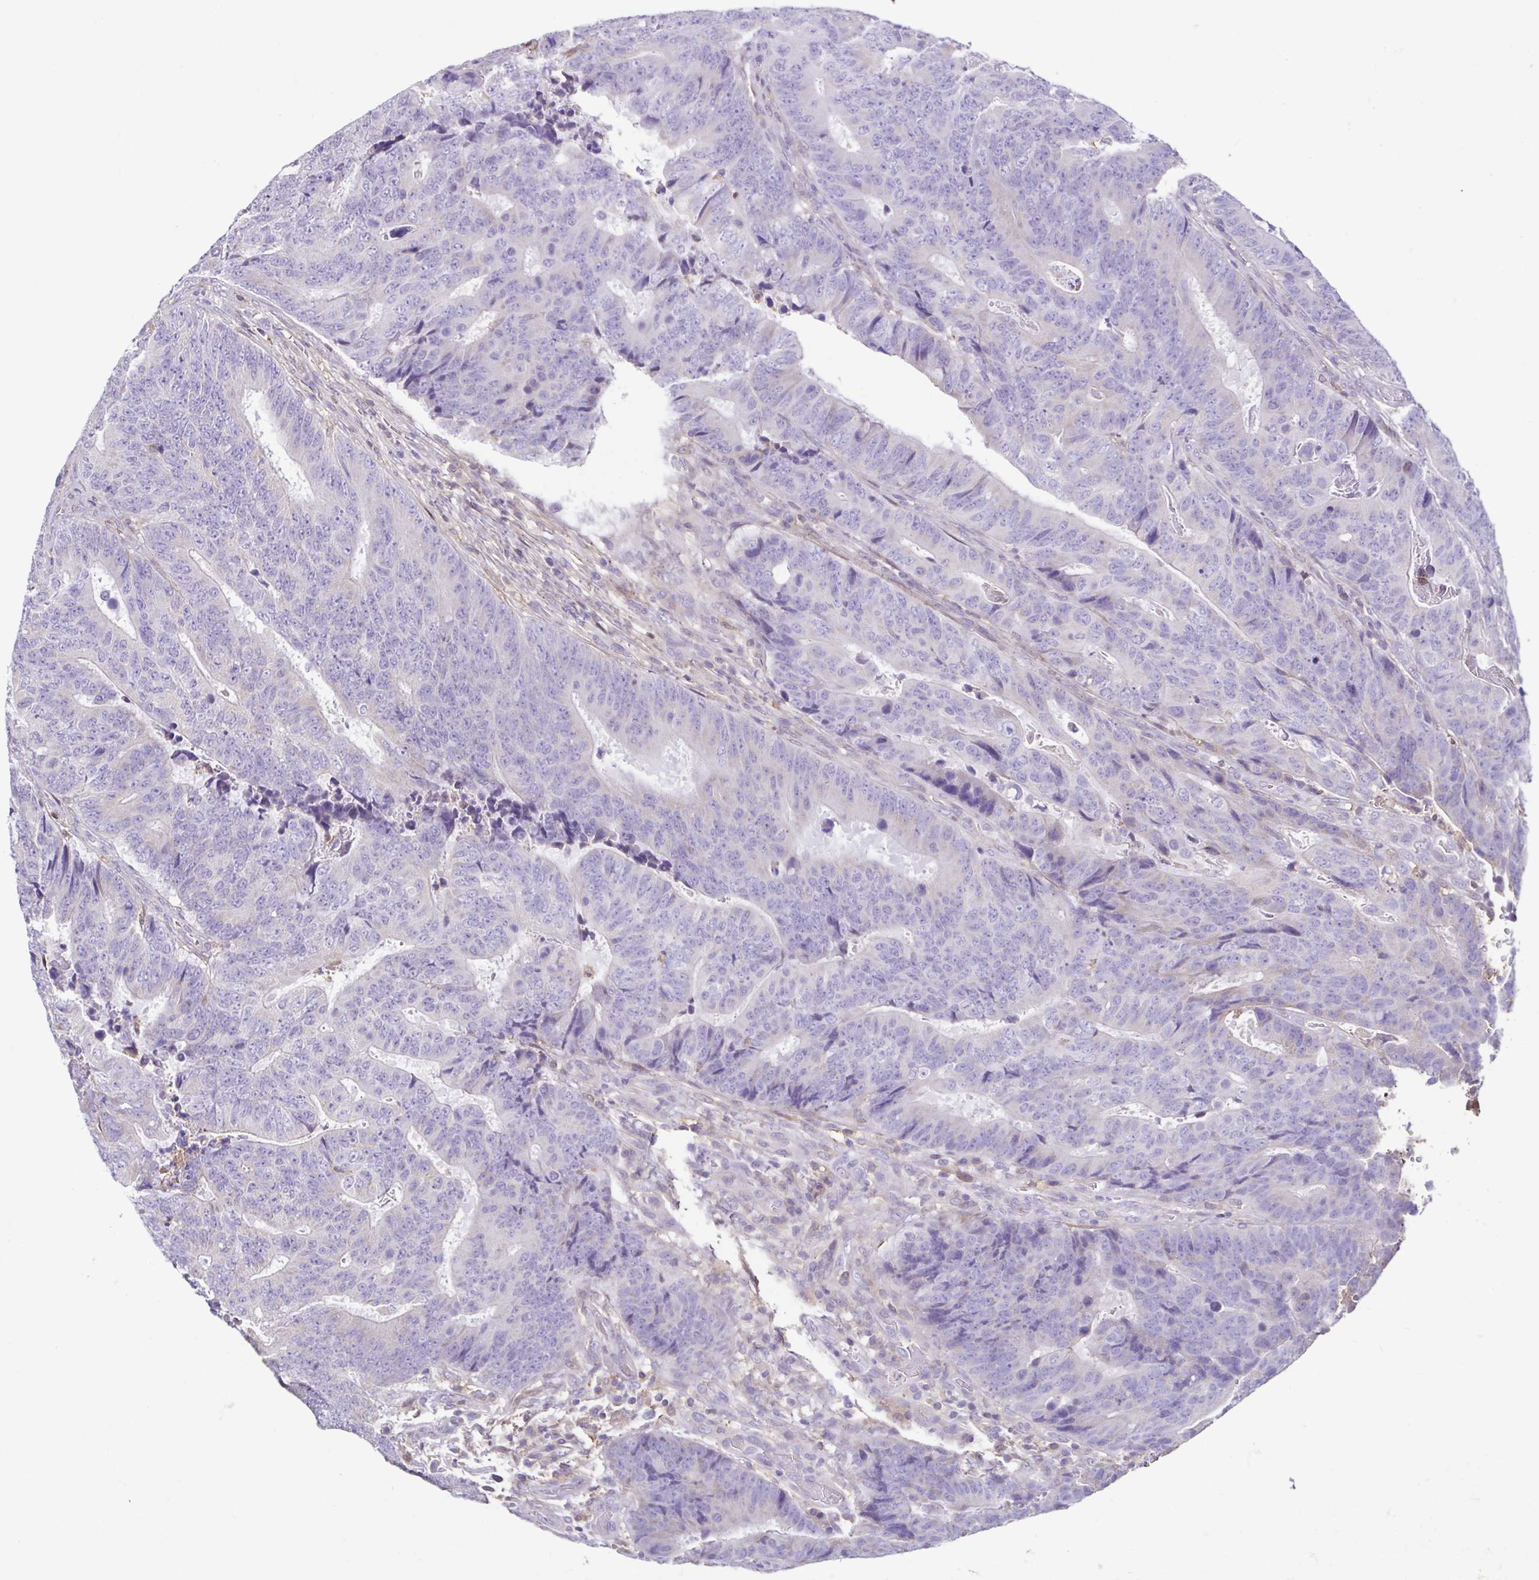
{"staining": {"intensity": "negative", "quantity": "none", "location": "none"}, "tissue": "colorectal cancer", "cell_type": "Tumor cells", "image_type": "cancer", "snomed": [{"axis": "morphology", "description": "Adenocarcinoma, NOS"}, {"axis": "topography", "description": "Colon"}], "caption": "Human colorectal cancer stained for a protein using immunohistochemistry exhibits no expression in tumor cells.", "gene": "ANXA10", "patient": {"sex": "female", "age": 48}}